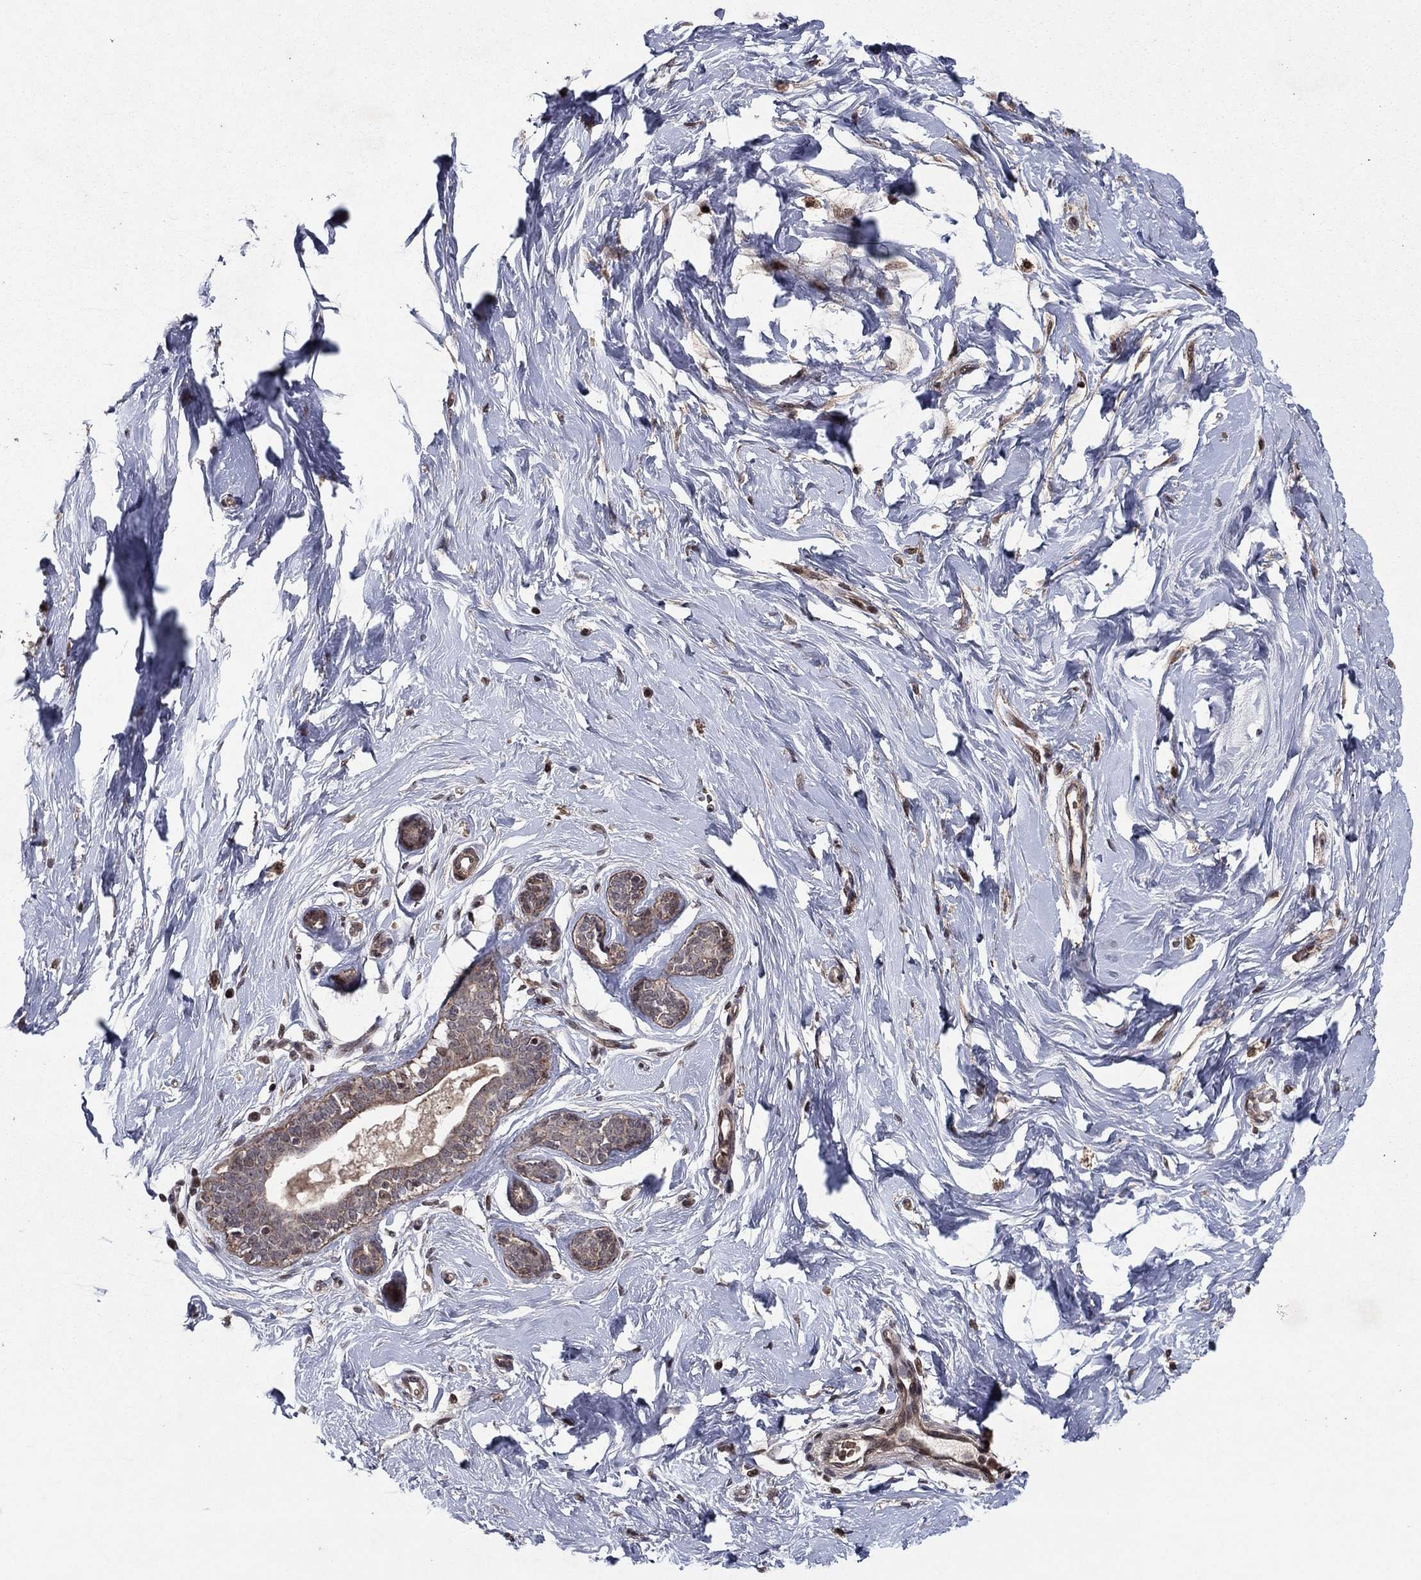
{"staining": {"intensity": "negative", "quantity": "none", "location": "none"}, "tissue": "breast", "cell_type": "Adipocytes", "image_type": "normal", "snomed": [{"axis": "morphology", "description": "Normal tissue, NOS"}, {"axis": "topography", "description": "Breast"}], "caption": "Immunohistochemical staining of benign human breast displays no significant staining in adipocytes. (Immunohistochemistry (ihc), brightfield microscopy, high magnification).", "gene": "SORBS1", "patient": {"sex": "female", "age": 37}}